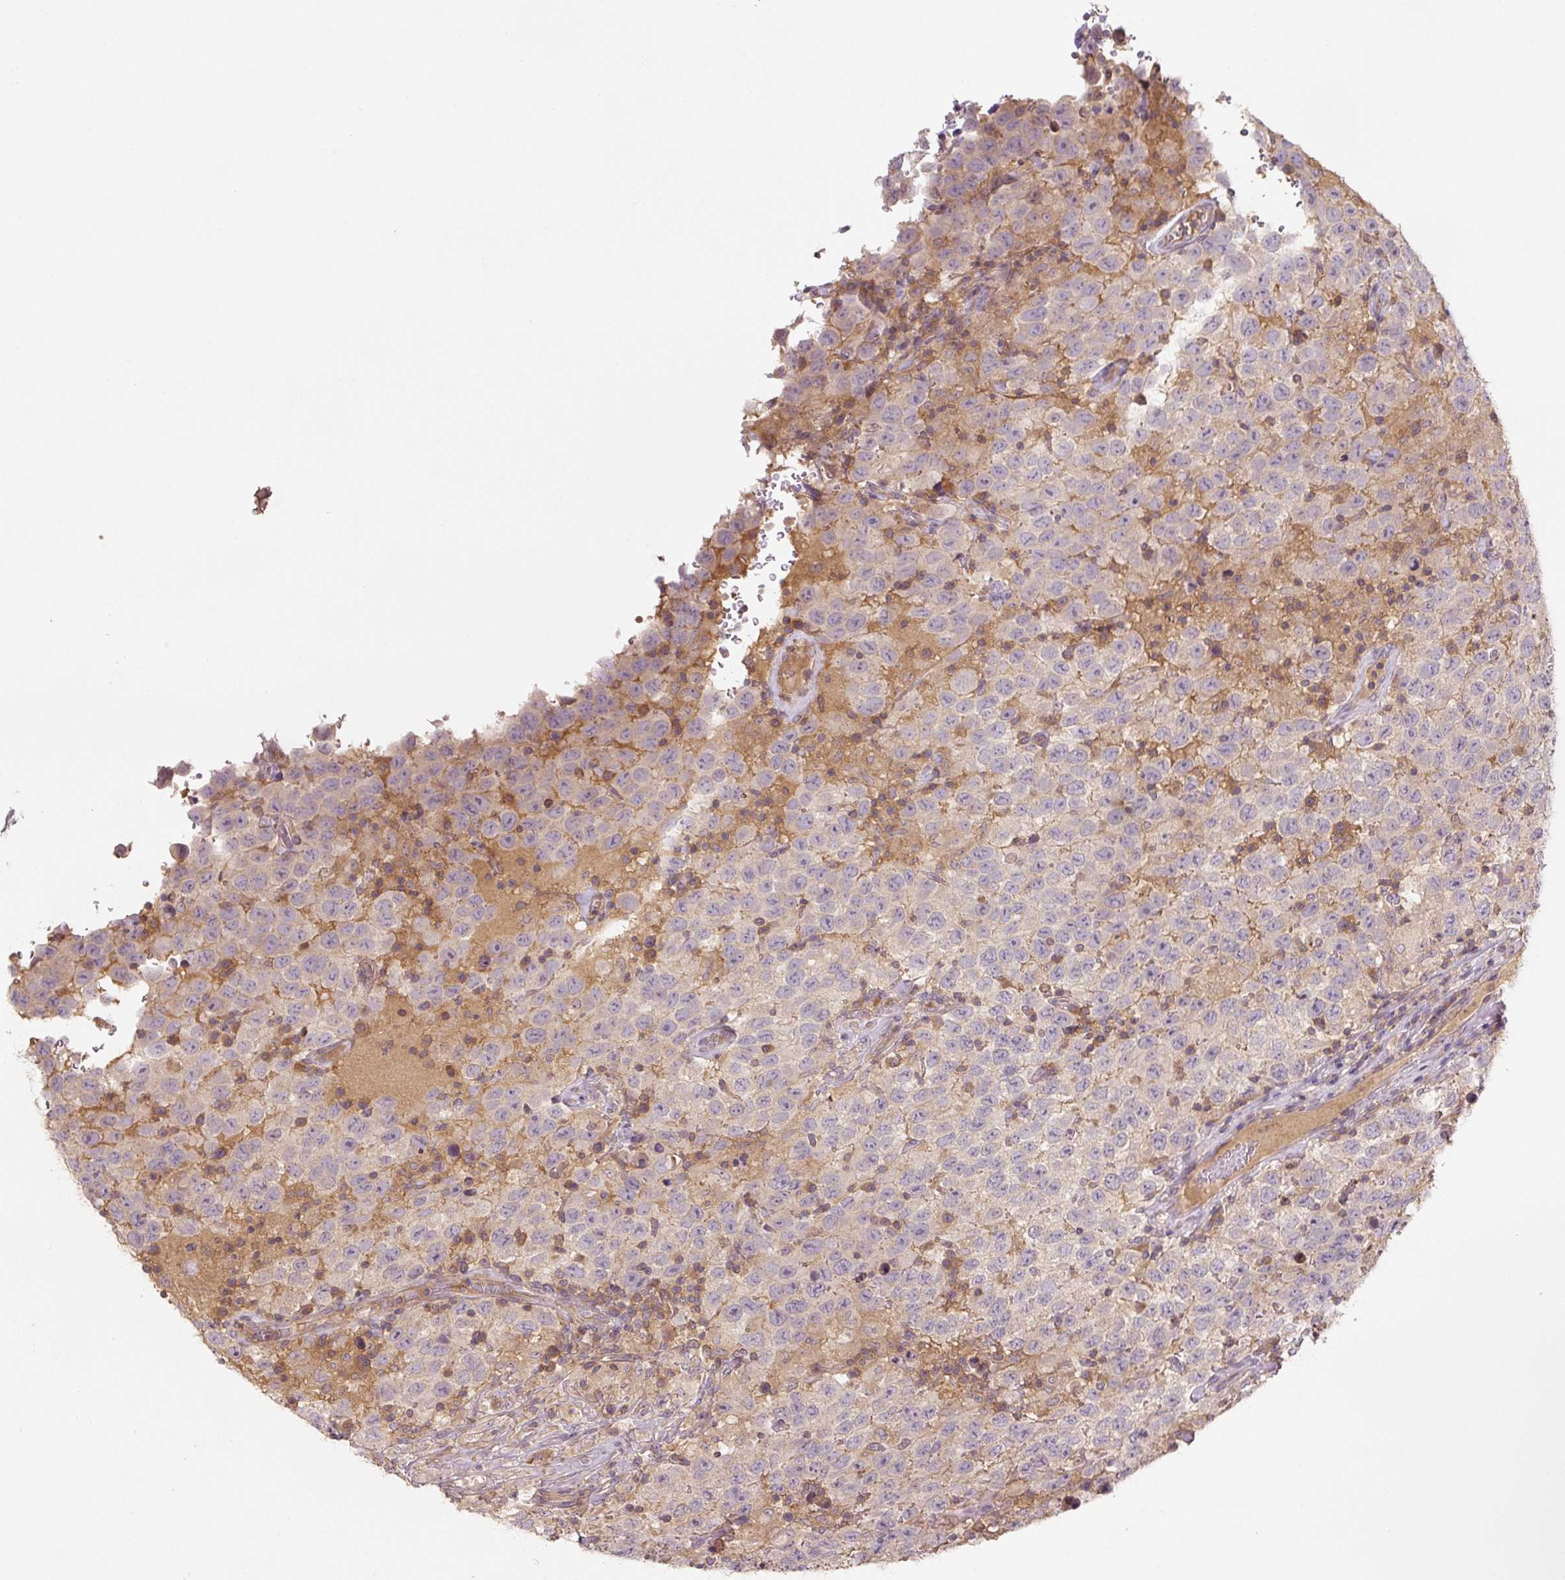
{"staining": {"intensity": "negative", "quantity": "none", "location": "none"}, "tissue": "testis cancer", "cell_type": "Tumor cells", "image_type": "cancer", "snomed": [{"axis": "morphology", "description": "Seminoma, NOS"}, {"axis": "topography", "description": "Testis"}], "caption": "Immunohistochemistry image of human testis seminoma stained for a protein (brown), which shows no expression in tumor cells. Brightfield microscopy of IHC stained with DAB (brown) and hematoxylin (blue), captured at high magnification.", "gene": "C2orf73", "patient": {"sex": "male", "age": 41}}